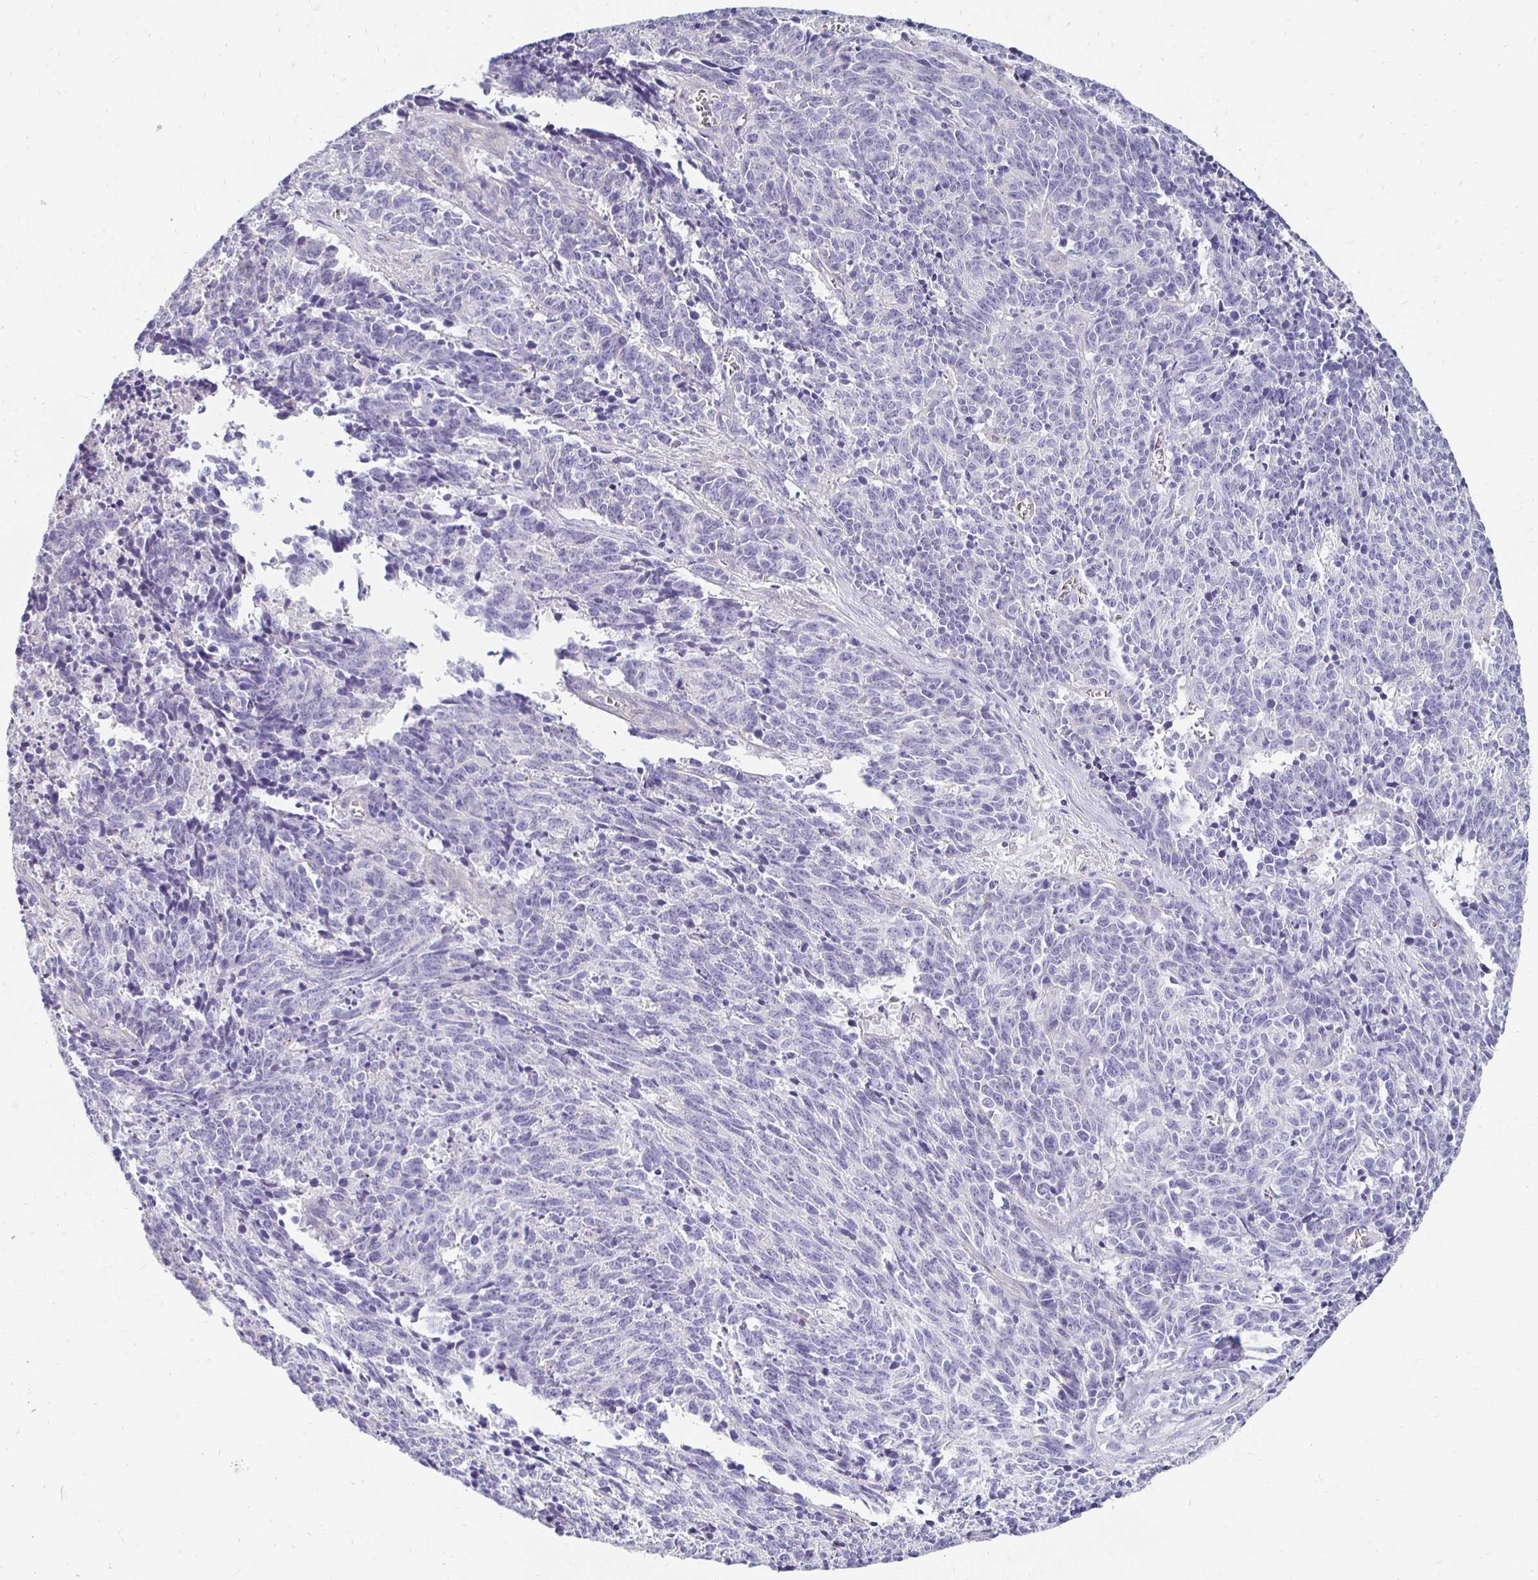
{"staining": {"intensity": "negative", "quantity": "none", "location": "none"}, "tissue": "cervical cancer", "cell_type": "Tumor cells", "image_type": "cancer", "snomed": [{"axis": "morphology", "description": "Squamous cell carcinoma, NOS"}, {"axis": "topography", "description": "Cervix"}], "caption": "A high-resolution micrograph shows immunohistochemistry staining of cervical squamous cell carcinoma, which reveals no significant expression in tumor cells. Brightfield microscopy of immunohistochemistry stained with DAB (brown) and hematoxylin (blue), captured at high magnification.", "gene": "AKAP6", "patient": {"sex": "female", "age": 29}}